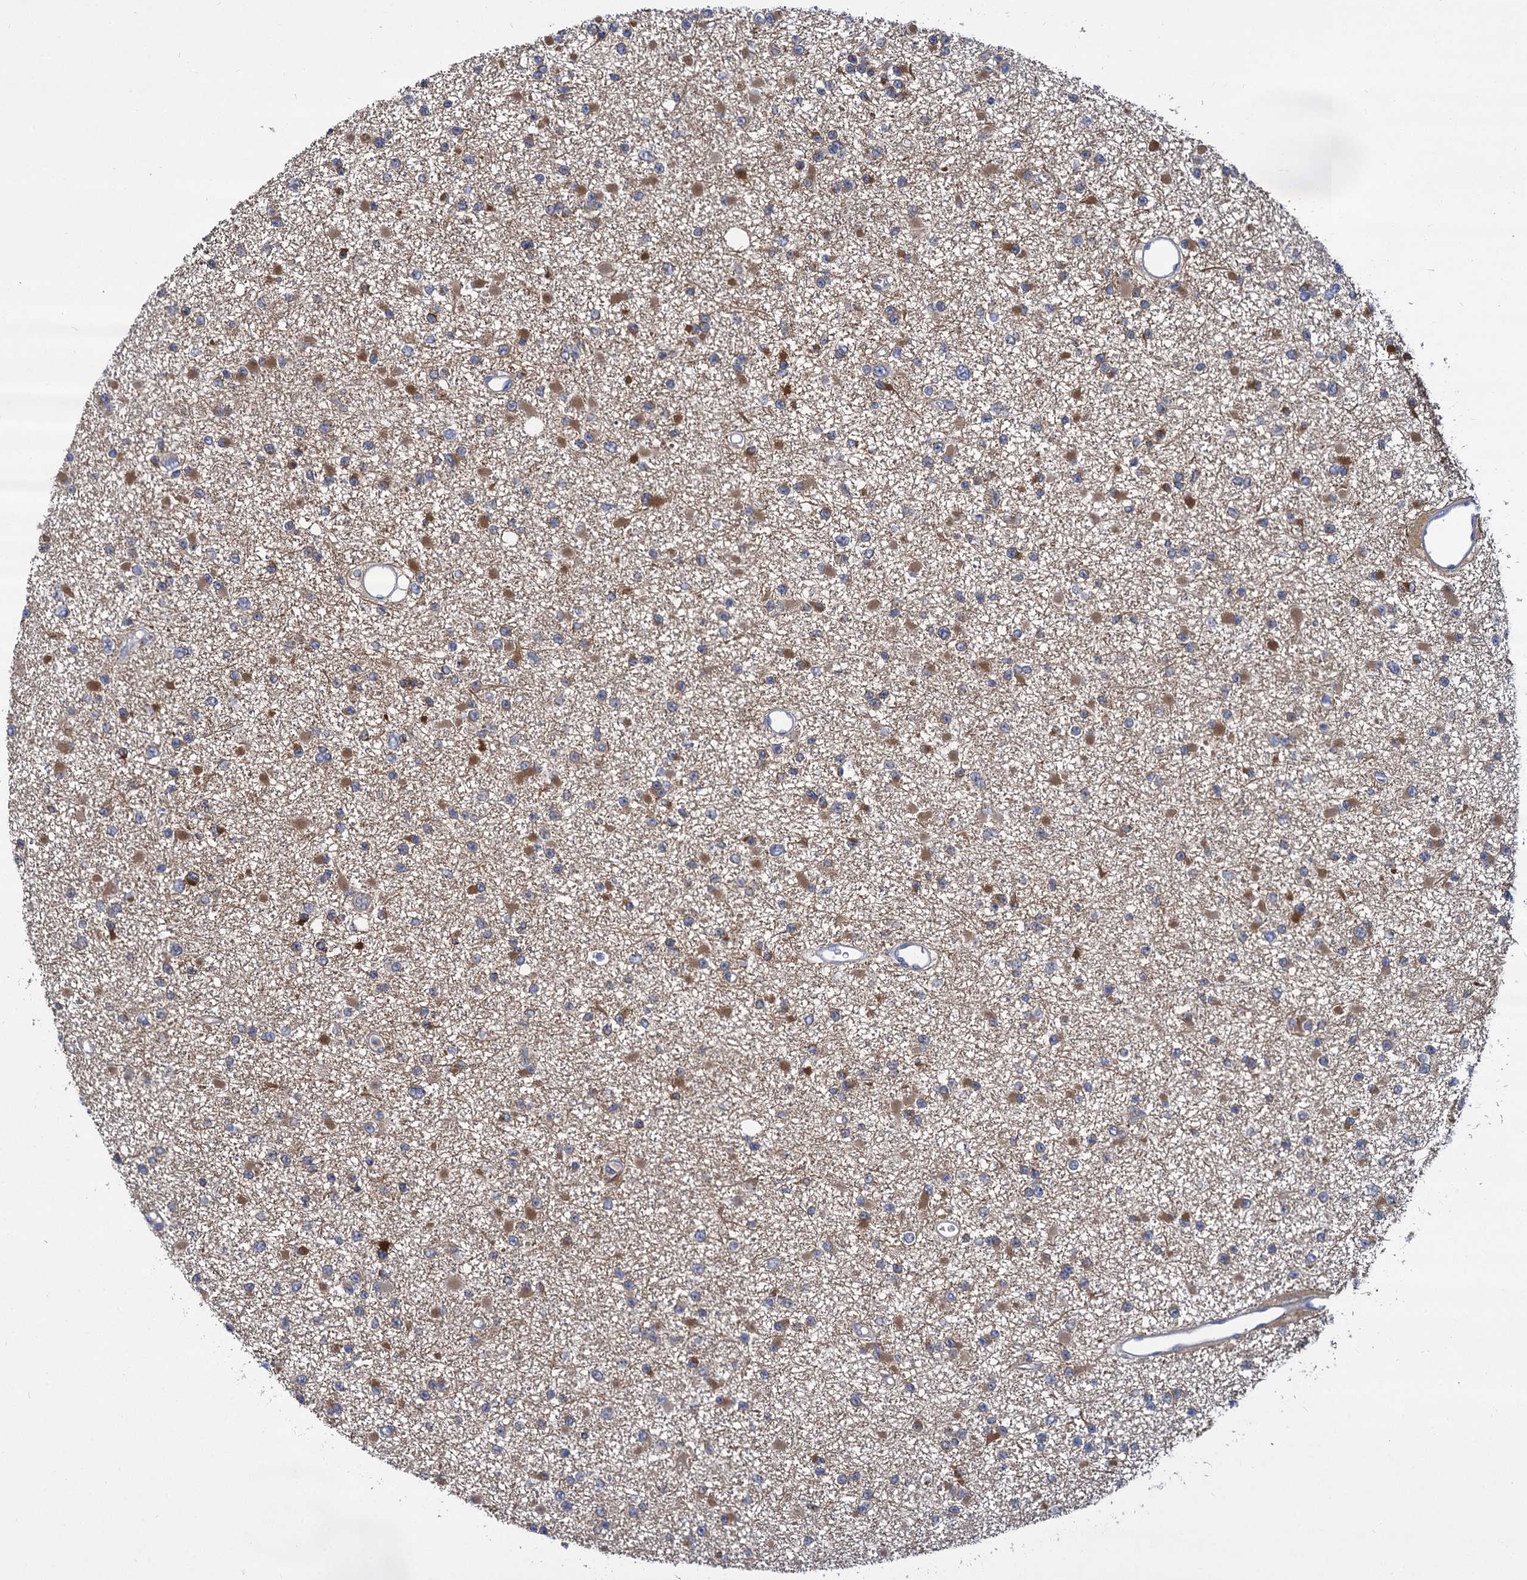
{"staining": {"intensity": "moderate", "quantity": "25%-75%", "location": "cytoplasmic/membranous"}, "tissue": "glioma", "cell_type": "Tumor cells", "image_type": "cancer", "snomed": [{"axis": "morphology", "description": "Glioma, malignant, Low grade"}, {"axis": "topography", "description": "Brain"}], "caption": "Low-grade glioma (malignant) stained with a brown dye reveals moderate cytoplasmic/membranous positive positivity in about 25%-75% of tumor cells.", "gene": "GCLC", "patient": {"sex": "female", "age": 22}}